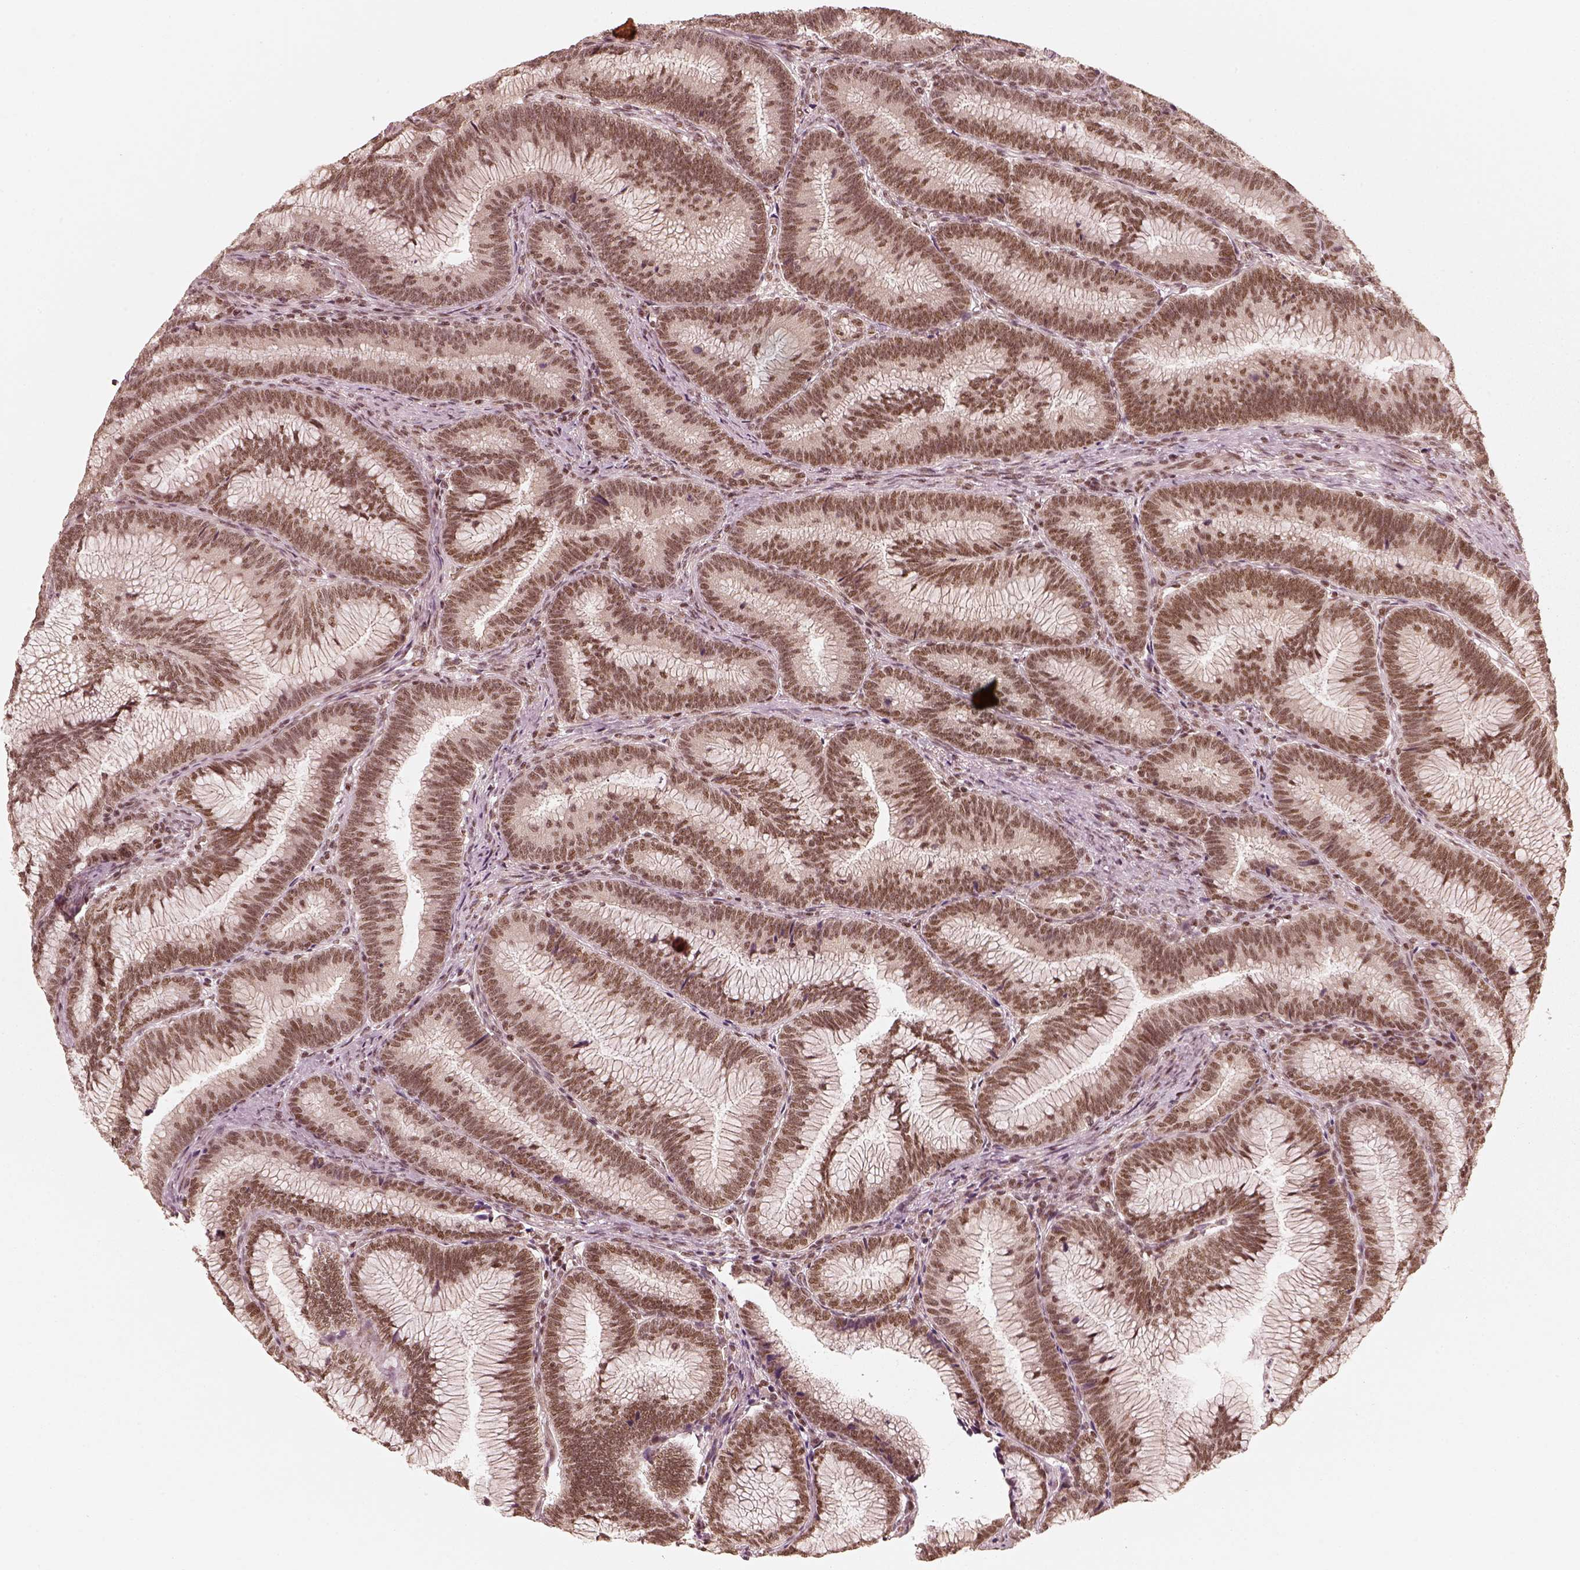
{"staining": {"intensity": "moderate", "quantity": ">75%", "location": "nuclear"}, "tissue": "colorectal cancer", "cell_type": "Tumor cells", "image_type": "cancer", "snomed": [{"axis": "morphology", "description": "Adenocarcinoma, NOS"}, {"axis": "topography", "description": "Colon"}], "caption": "Protein expression analysis of colorectal cancer shows moderate nuclear expression in approximately >75% of tumor cells.", "gene": "GMEB2", "patient": {"sex": "female", "age": 78}}